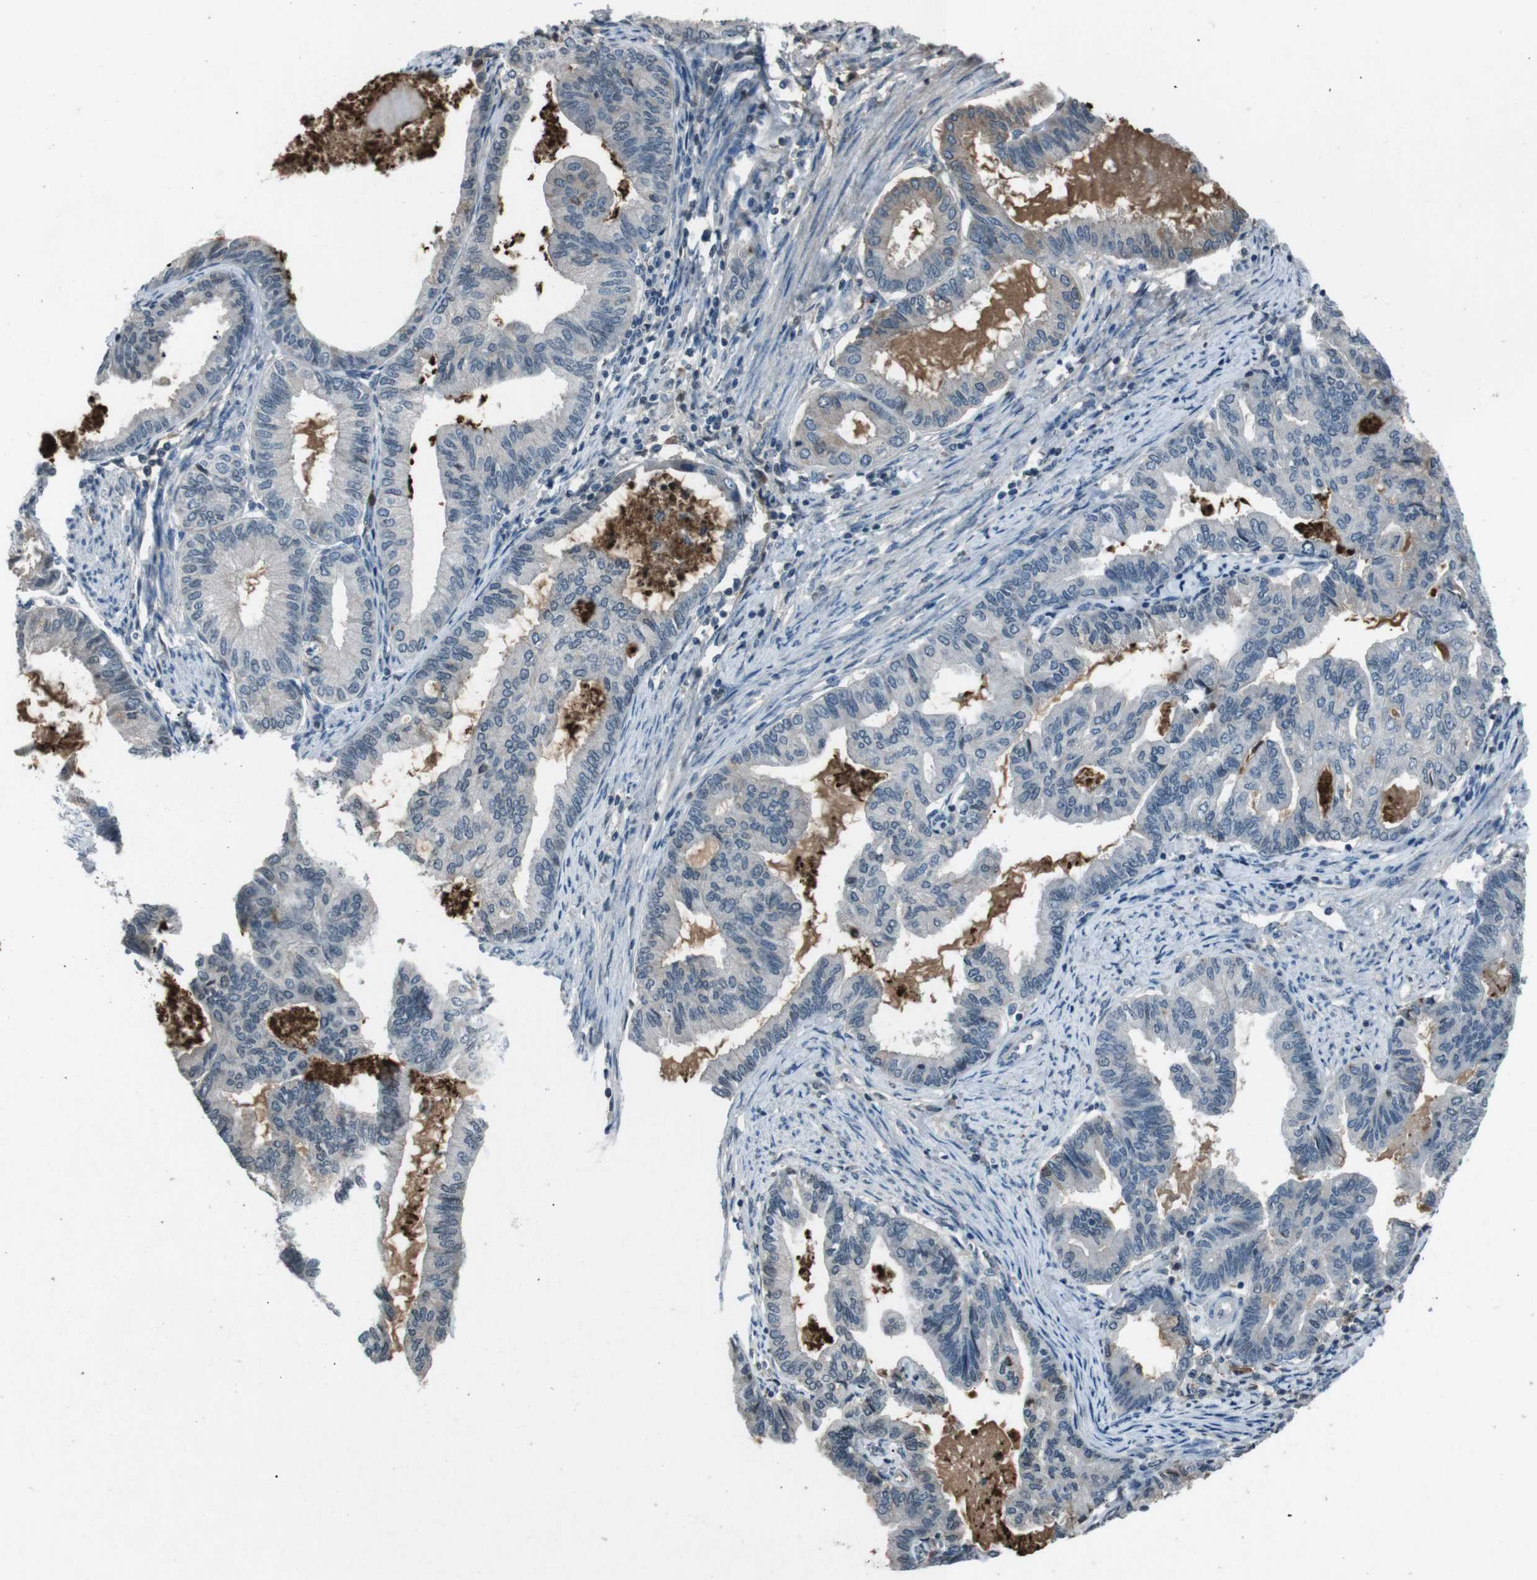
{"staining": {"intensity": "negative", "quantity": "none", "location": "none"}, "tissue": "endometrial cancer", "cell_type": "Tumor cells", "image_type": "cancer", "snomed": [{"axis": "morphology", "description": "Adenocarcinoma, NOS"}, {"axis": "topography", "description": "Endometrium"}], "caption": "Tumor cells show no significant positivity in adenocarcinoma (endometrial).", "gene": "UGT1A6", "patient": {"sex": "female", "age": 86}}